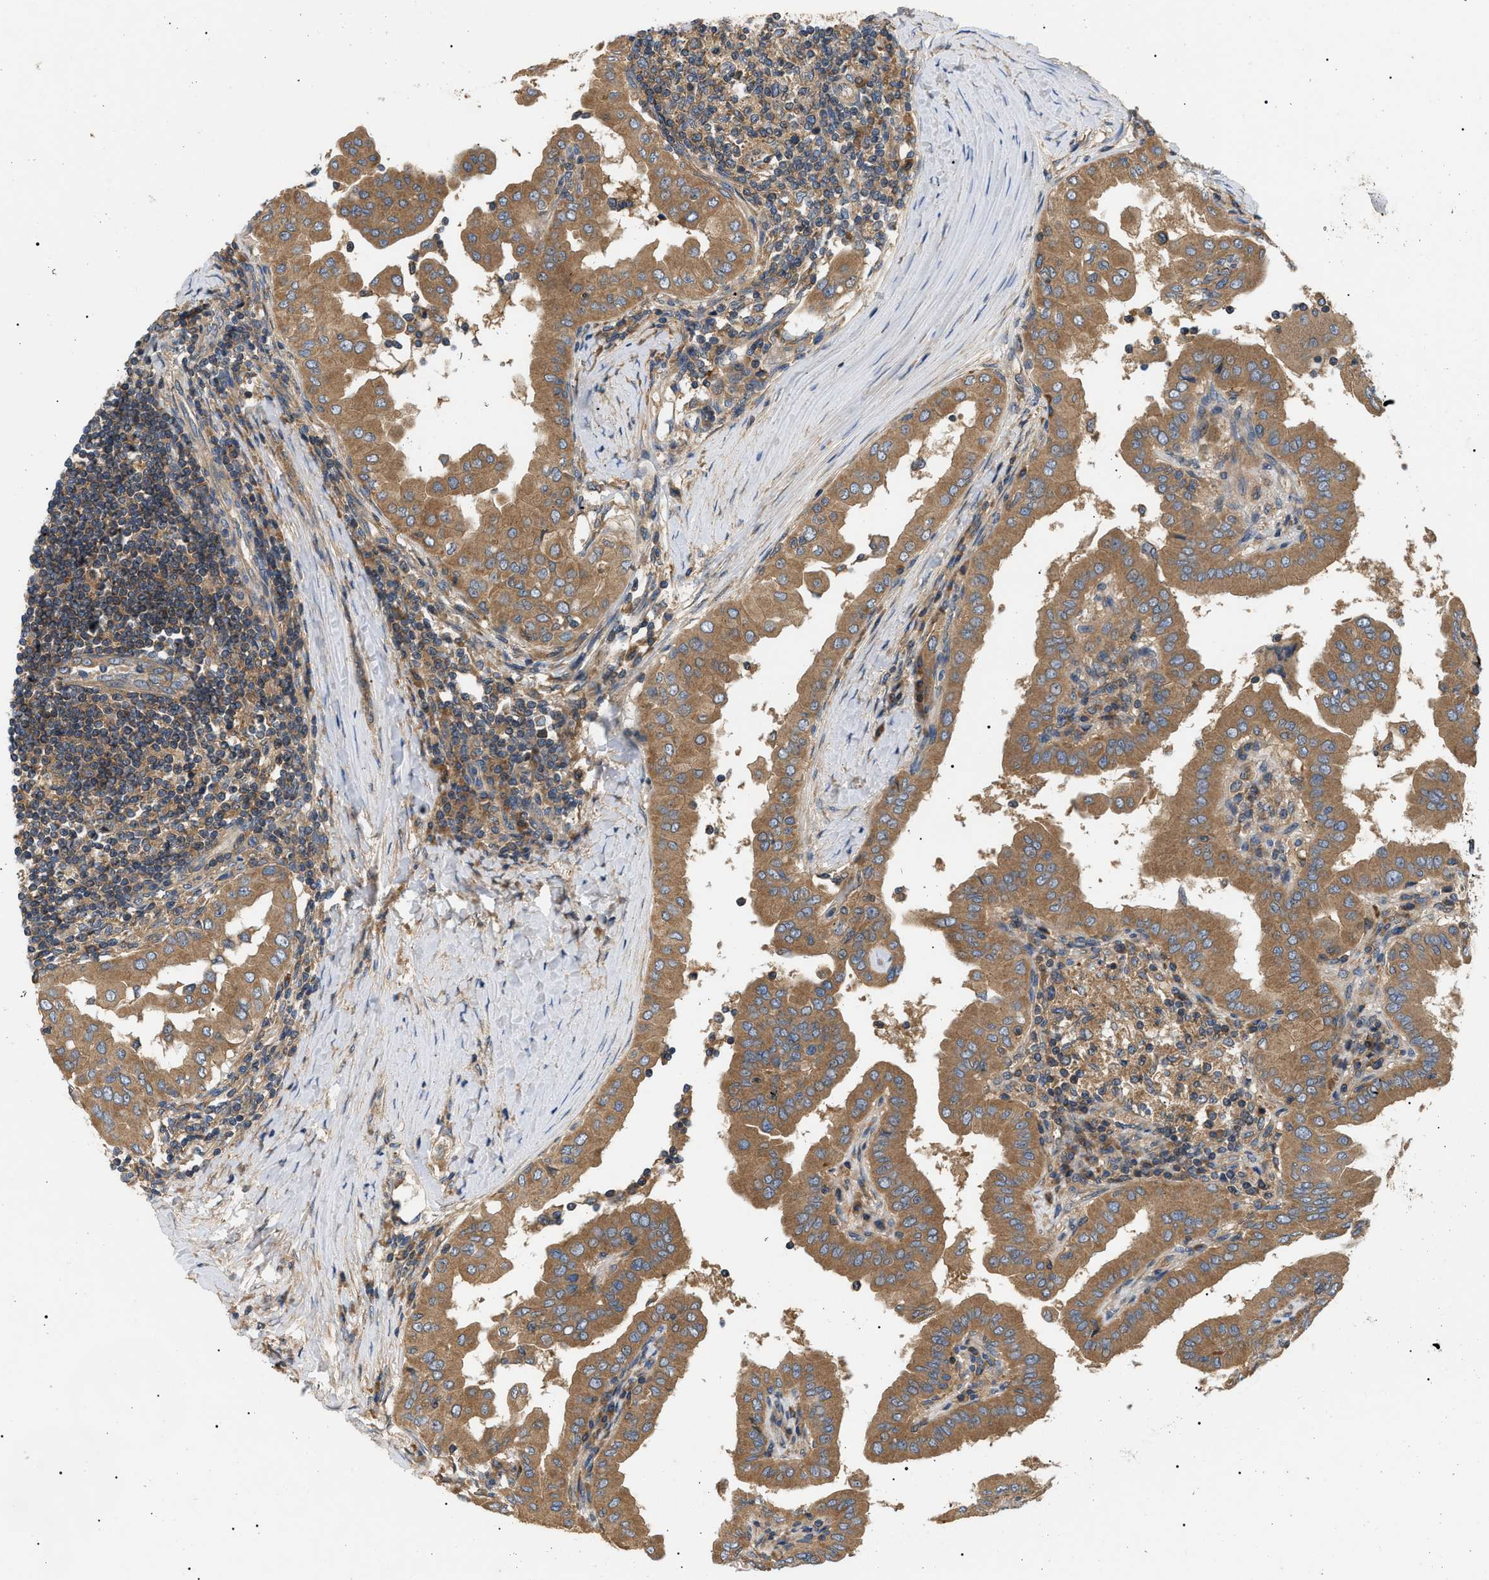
{"staining": {"intensity": "moderate", "quantity": ">75%", "location": "cytoplasmic/membranous"}, "tissue": "thyroid cancer", "cell_type": "Tumor cells", "image_type": "cancer", "snomed": [{"axis": "morphology", "description": "Papillary adenocarcinoma, NOS"}, {"axis": "topography", "description": "Thyroid gland"}], "caption": "Immunohistochemistry histopathology image of papillary adenocarcinoma (thyroid) stained for a protein (brown), which displays medium levels of moderate cytoplasmic/membranous positivity in approximately >75% of tumor cells.", "gene": "PPM1B", "patient": {"sex": "male", "age": 33}}